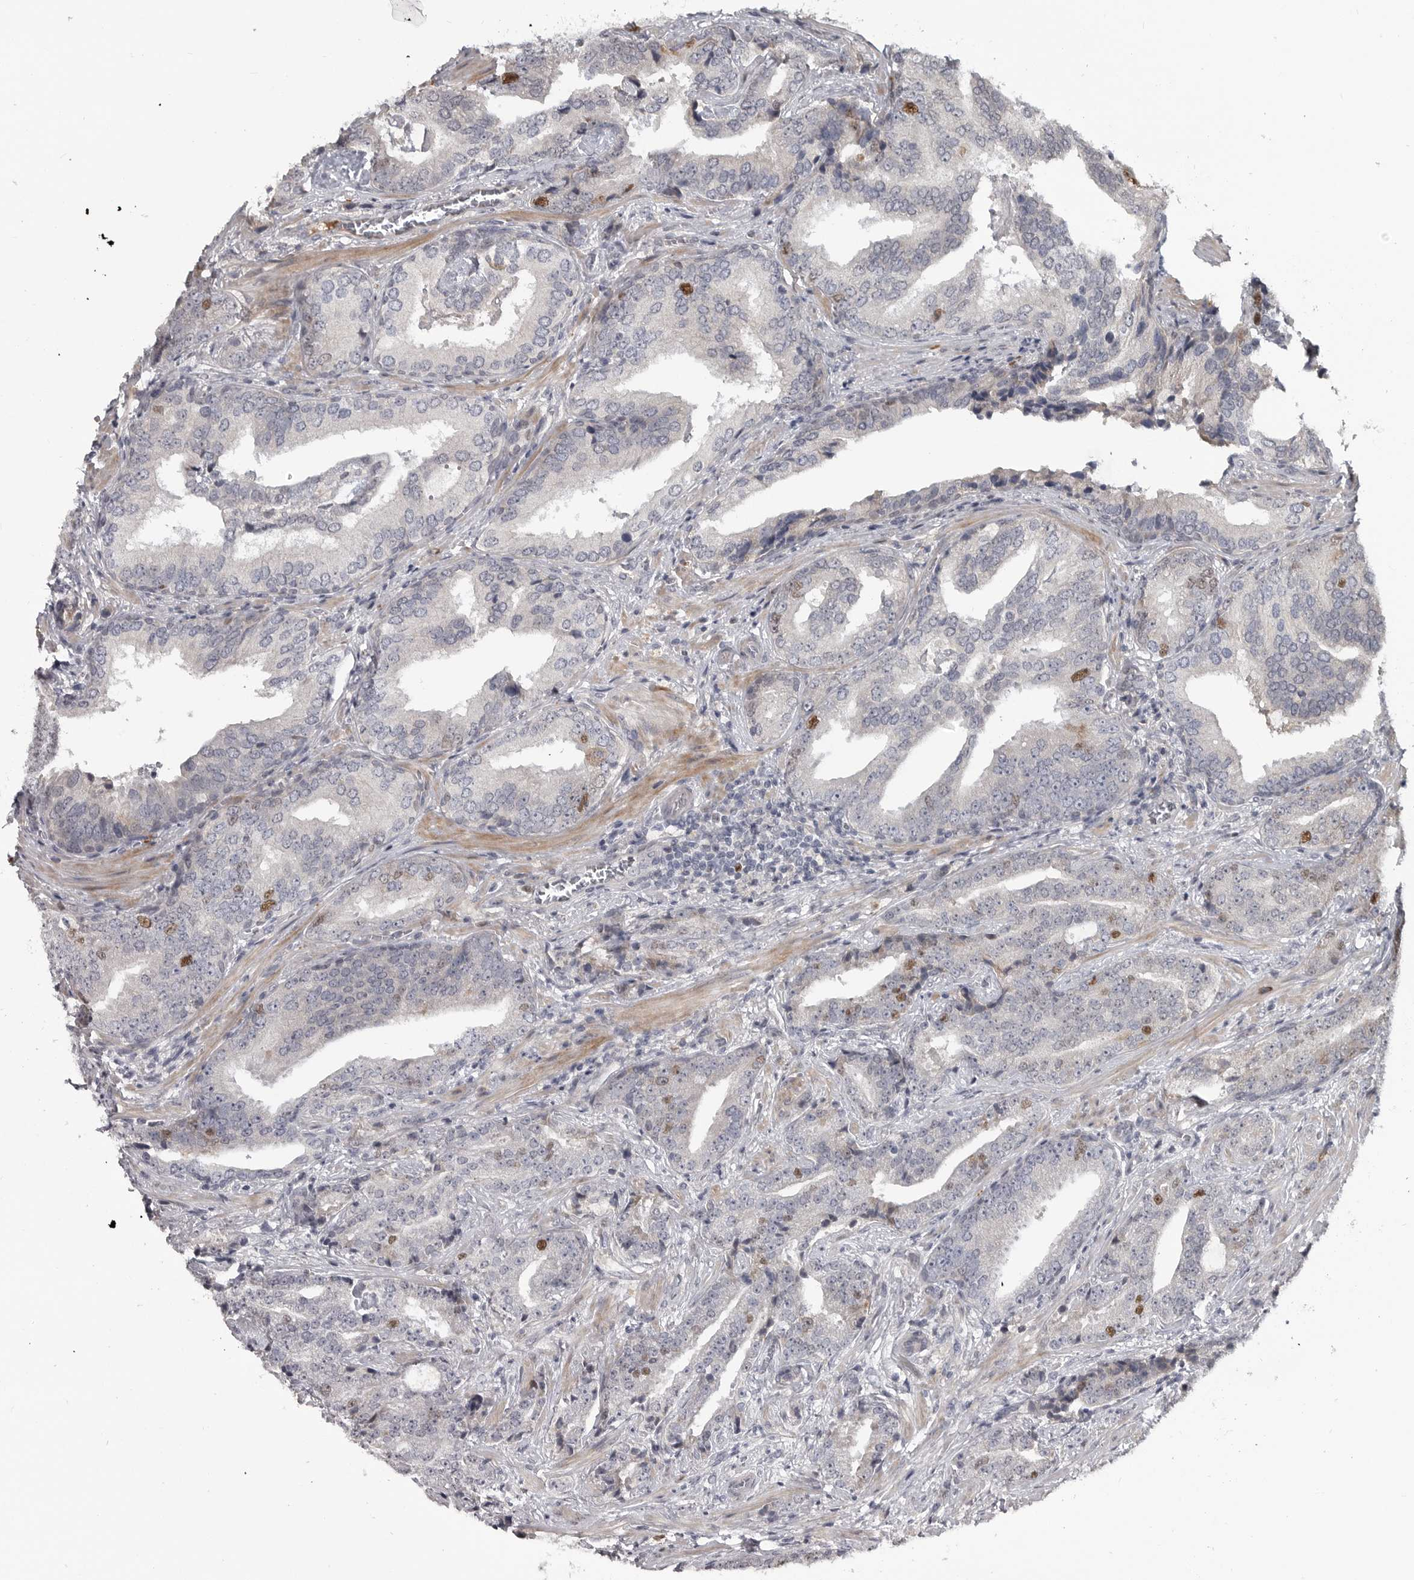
{"staining": {"intensity": "moderate", "quantity": "<25%", "location": "nuclear"}, "tissue": "prostate cancer", "cell_type": "Tumor cells", "image_type": "cancer", "snomed": [{"axis": "morphology", "description": "Adenocarcinoma, Low grade"}, {"axis": "topography", "description": "Prostate"}], "caption": "There is low levels of moderate nuclear expression in tumor cells of prostate adenocarcinoma (low-grade), as demonstrated by immunohistochemical staining (brown color).", "gene": "ZNF277", "patient": {"sex": "male", "age": 67}}